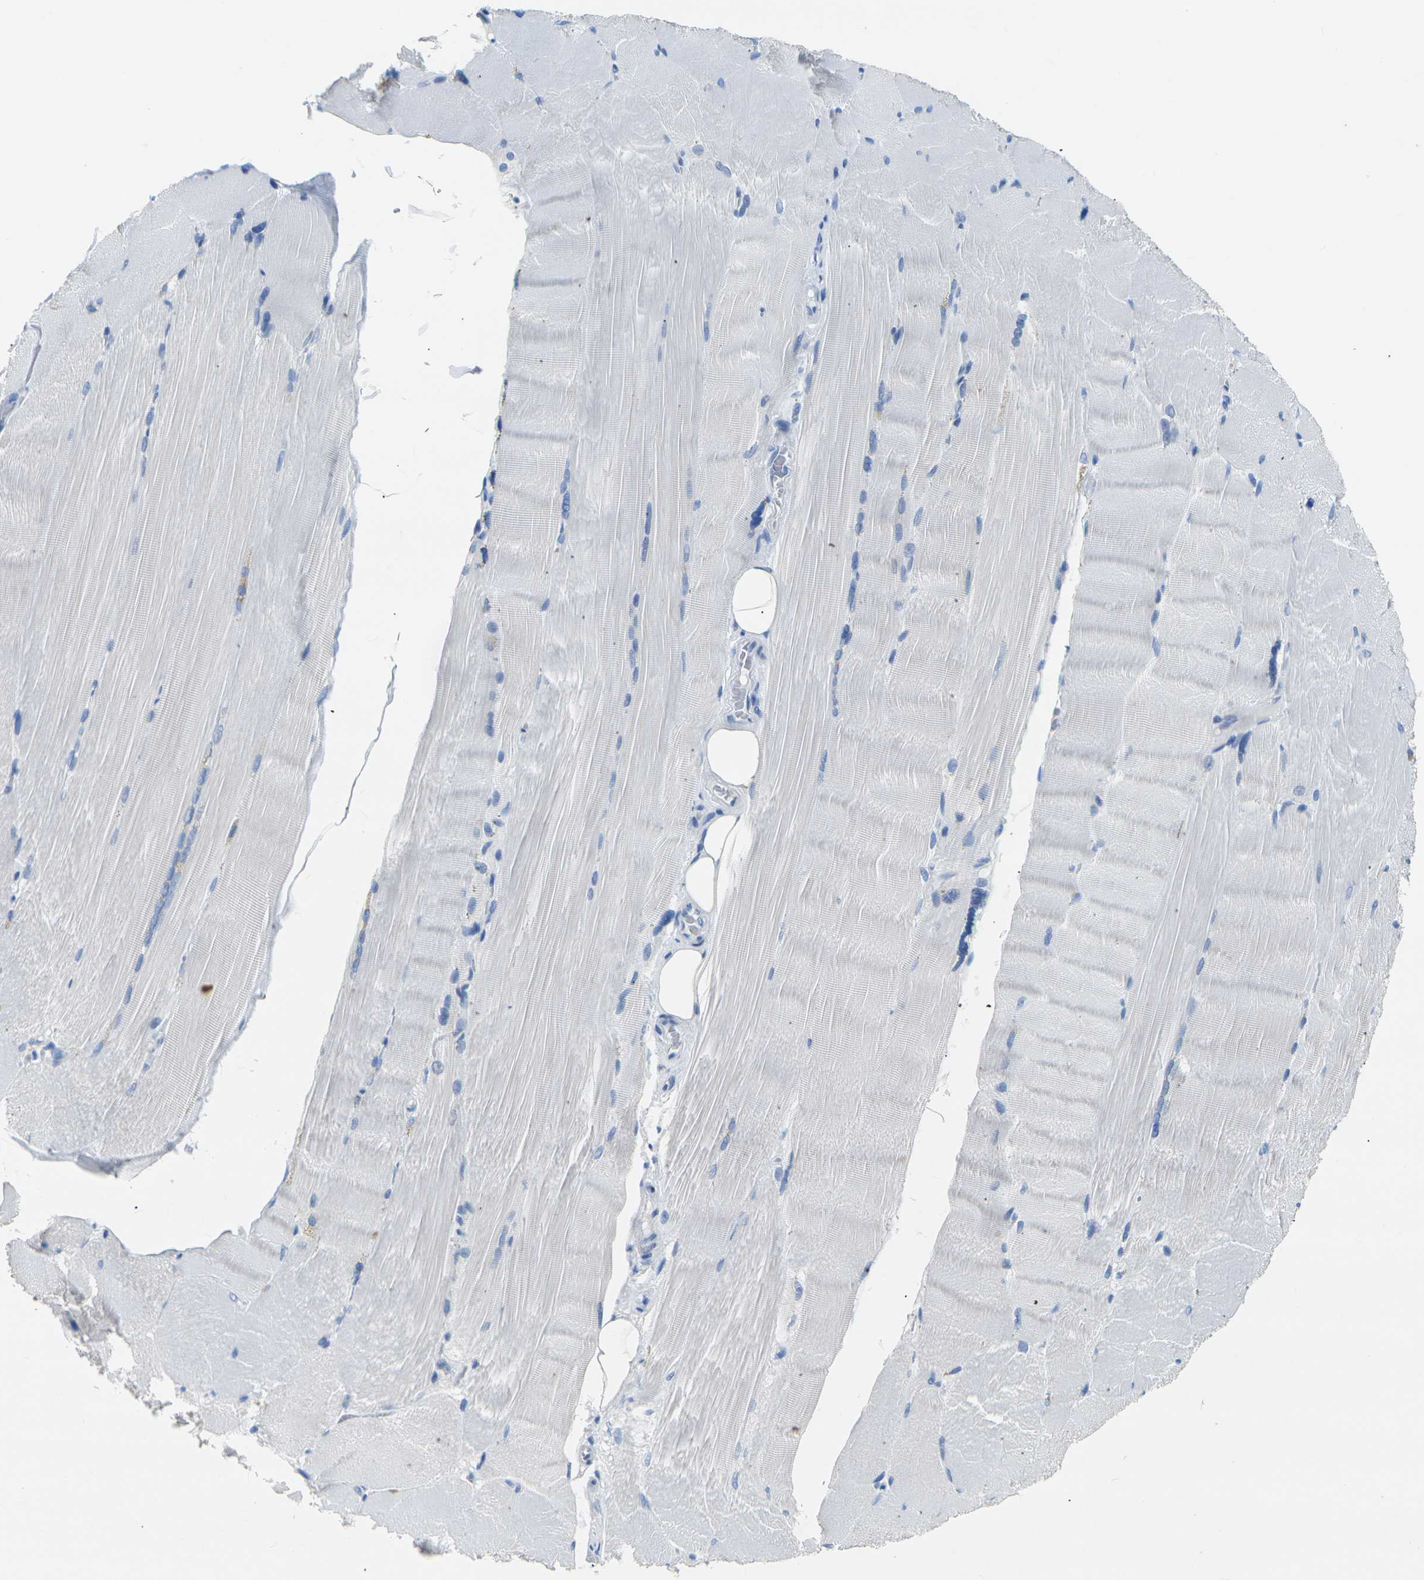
{"staining": {"intensity": "negative", "quantity": "none", "location": "none"}, "tissue": "skeletal muscle", "cell_type": "Myocytes", "image_type": "normal", "snomed": [{"axis": "morphology", "description": "Normal tissue, NOS"}, {"axis": "topography", "description": "Skin"}, {"axis": "topography", "description": "Skeletal muscle"}], "caption": "DAB (3,3'-diaminobenzidine) immunohistochemical staining of unremarkable human skeletal muscle exhibits no significant expression in myocytes.", "gene": "CLDN7", "patient": {"sex": "male", "age": 83}}